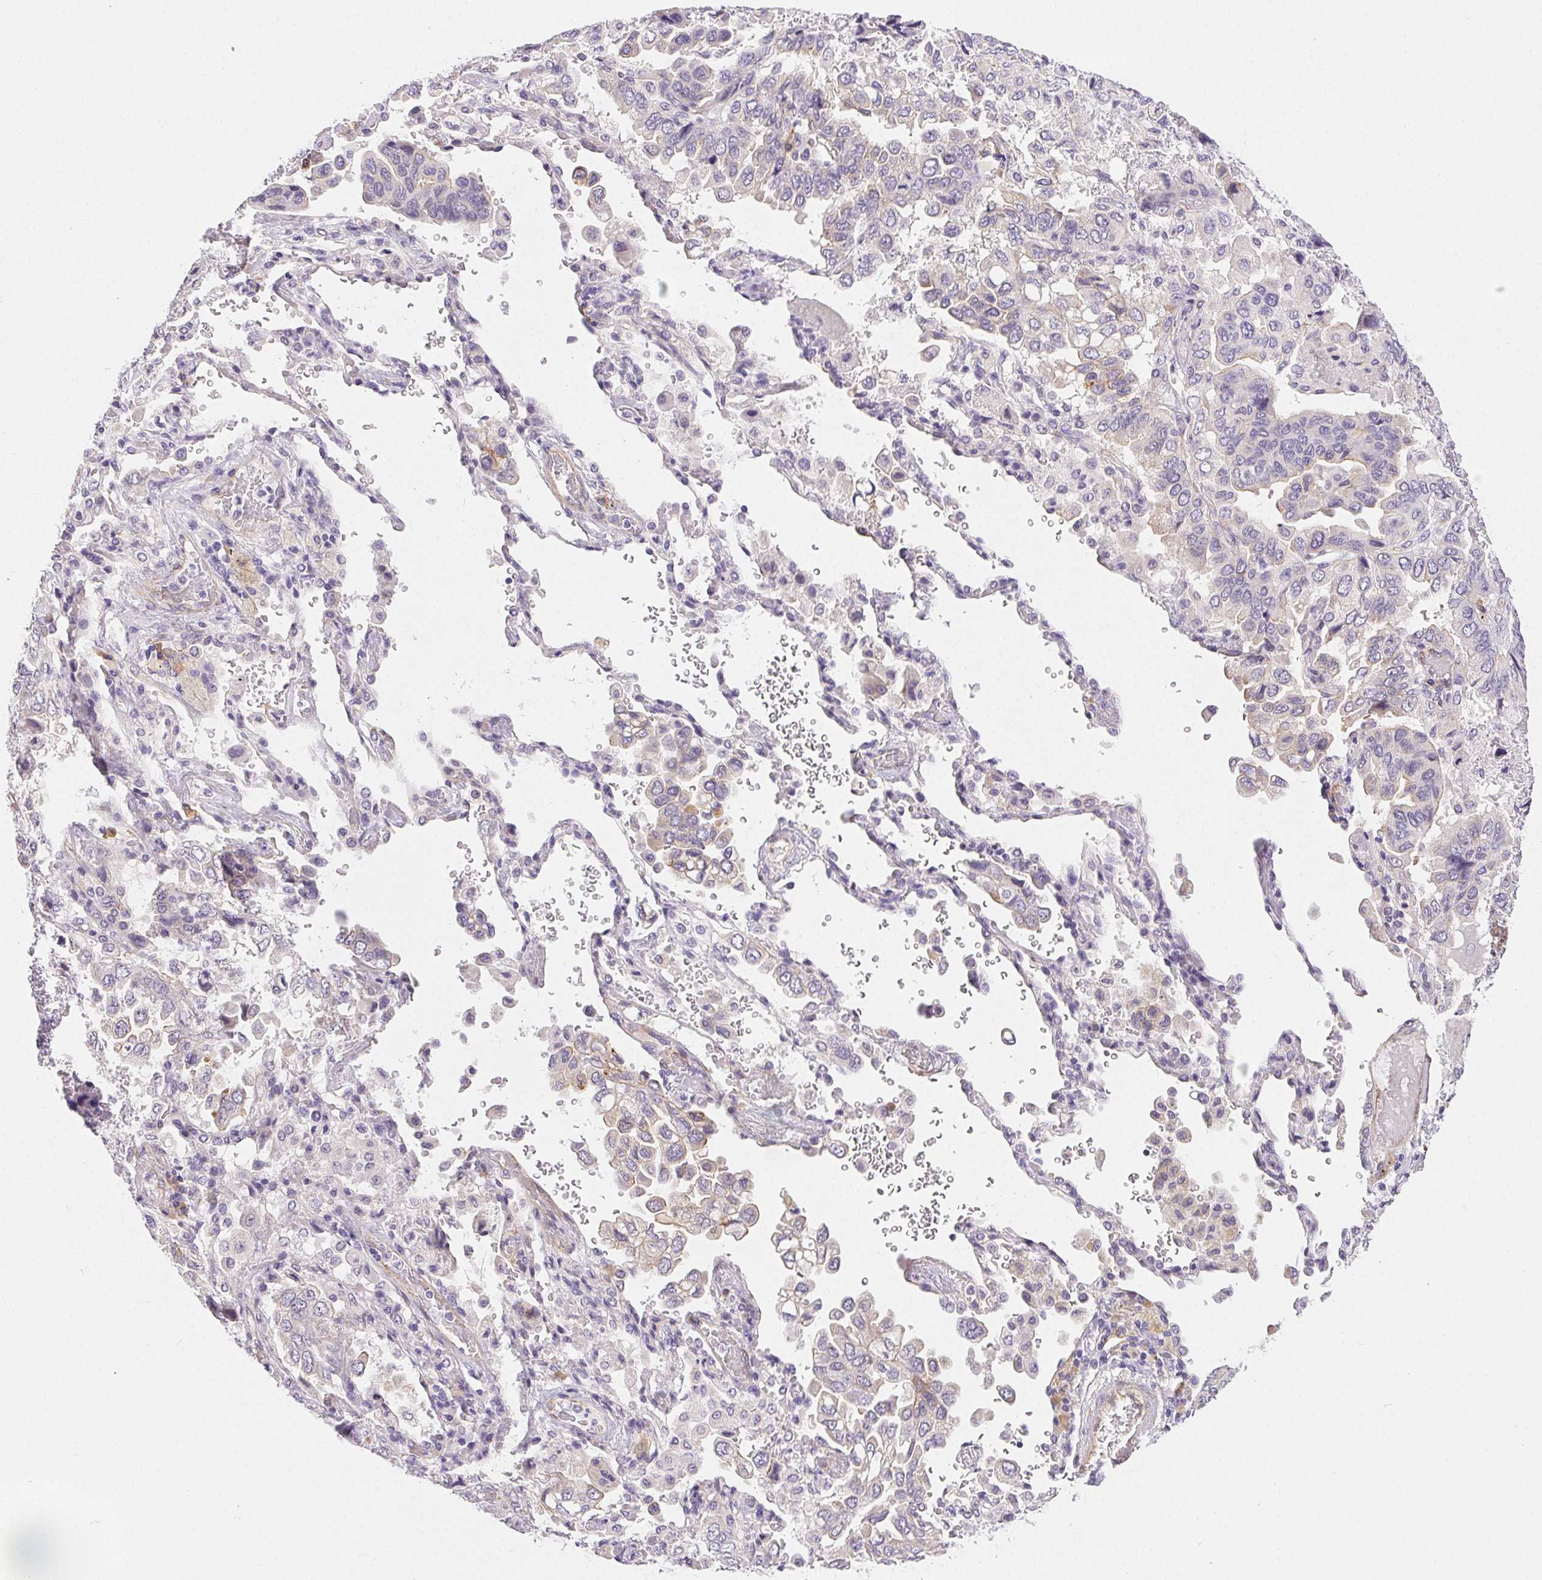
{"staining": {"intensity": "weak", "quantity": "<25%", "location": "cytoplasmic/membranous"}, "tissue": "lung cancer", "cell_type": "Tumor cells", "image_type": "cancer", "snomed": [{"axis": "morphology", "description": "Aneuploidy"}, {"axis": "morphology", "description": "Adenocarcinoma, NOS"}, {"axis": "morphology", "description": "Adenocarcinoma, metastatic, NOS"}, {"axis": "topography", "description": "Lymph node"}, {"axis": "topography", "description": "Lung"}], "caption": "This is a histopathology image of immunohistochemistry staining of lung cancer, which shows no staining in tumor cells.", "gene": "CSN1S1", "patient": {"sex": "female", "age": 48}}